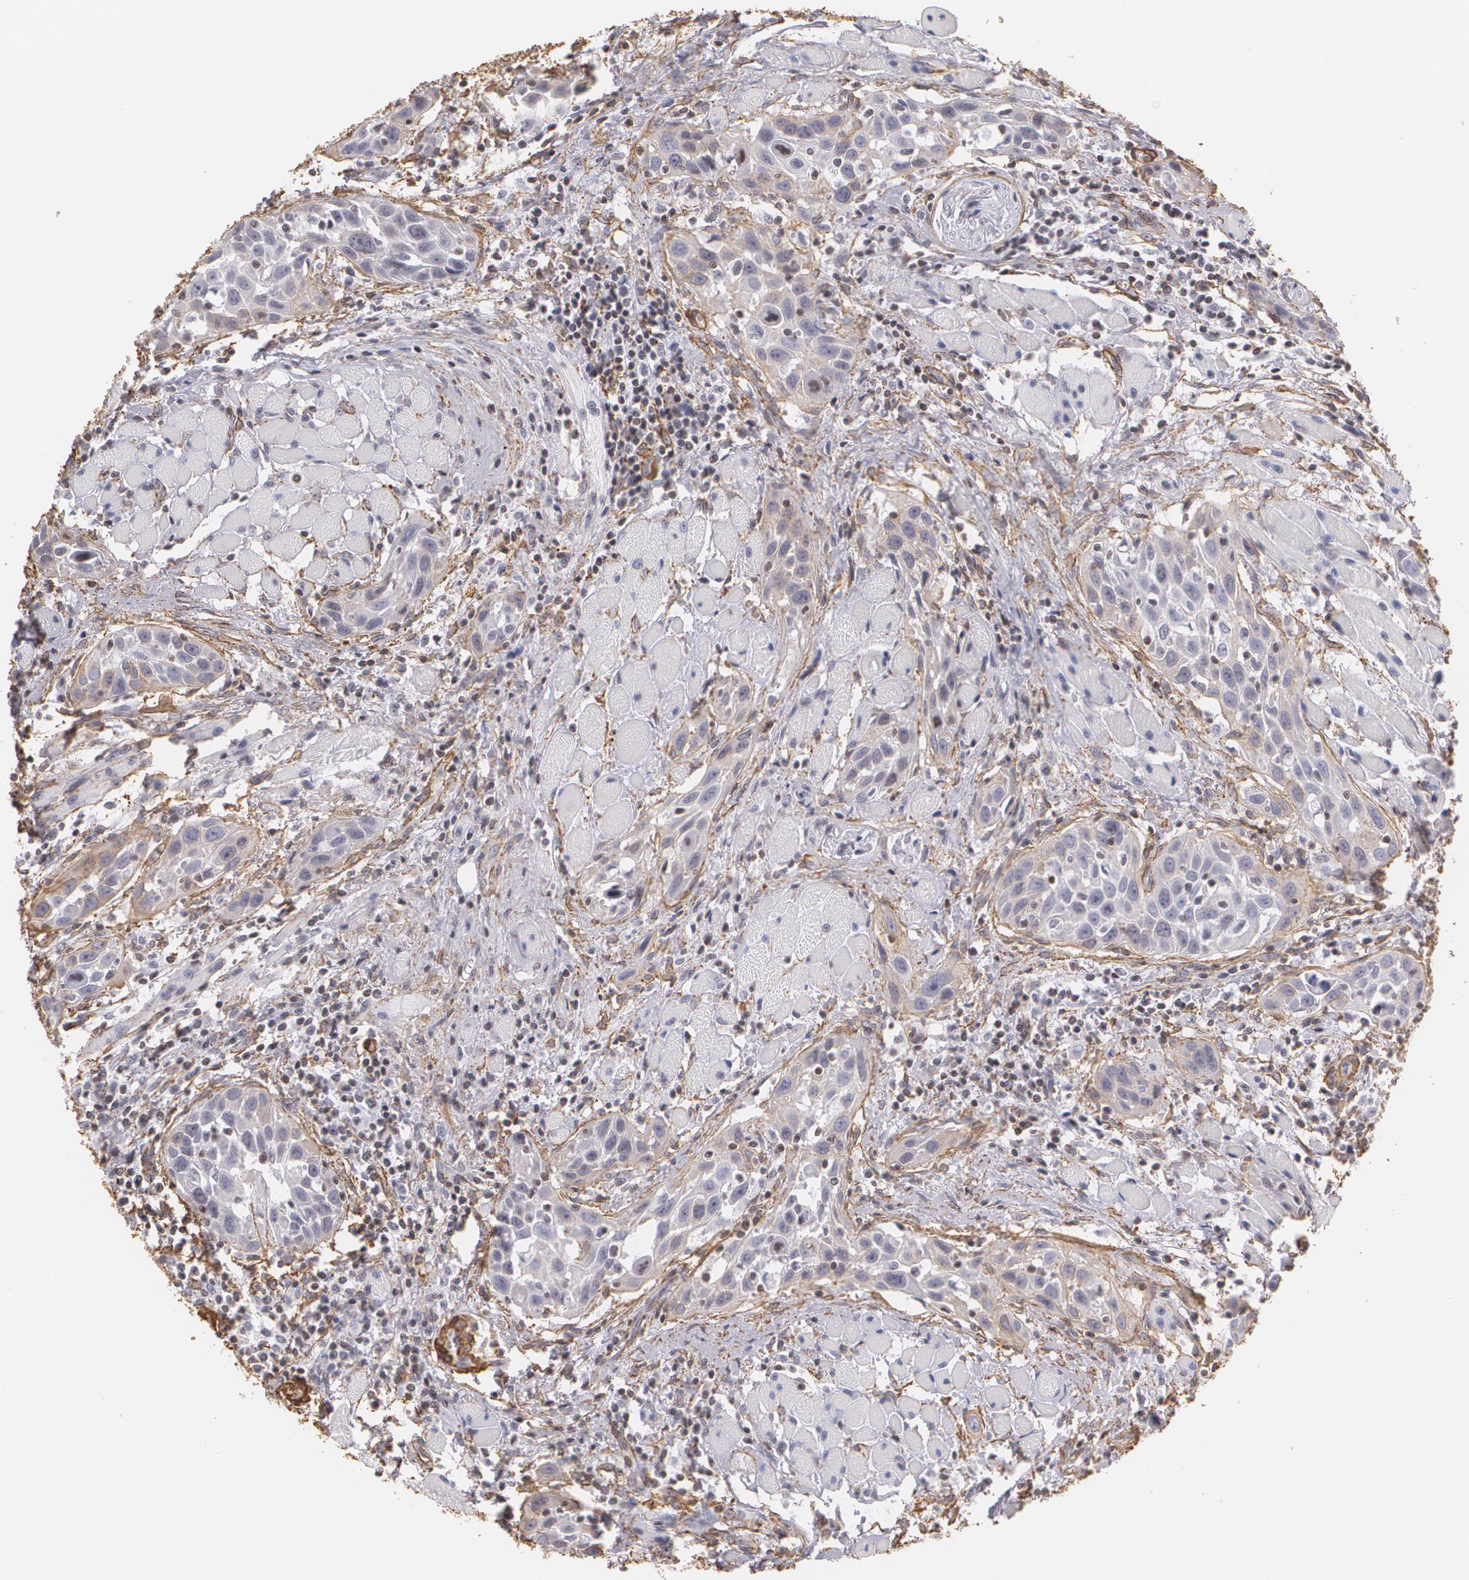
{"staining": {"intensity": "weak", "quantity": "25%-75%", "location": "cytoplasmic/membranous"}, "tissue": "head and neck cancer", "cell_type": "Tumor cells", "image_type": "cancer", "snomed": [{"axis": "morphology", "description": "Squamous cell carcinoma, NOS"}, {"axis": "topography", "description": "Oral tissue"}, {"axis": "topography", "description": "Head-Neck"}], "caption": "This is a histology image of immunohistochemistry staining of head and neck cancer, which shows weak positivity in the cytoplasmic/membranous of tumor cells.", "gene": "VAMP1", "patient": {"sex": "female", "age": 50}}